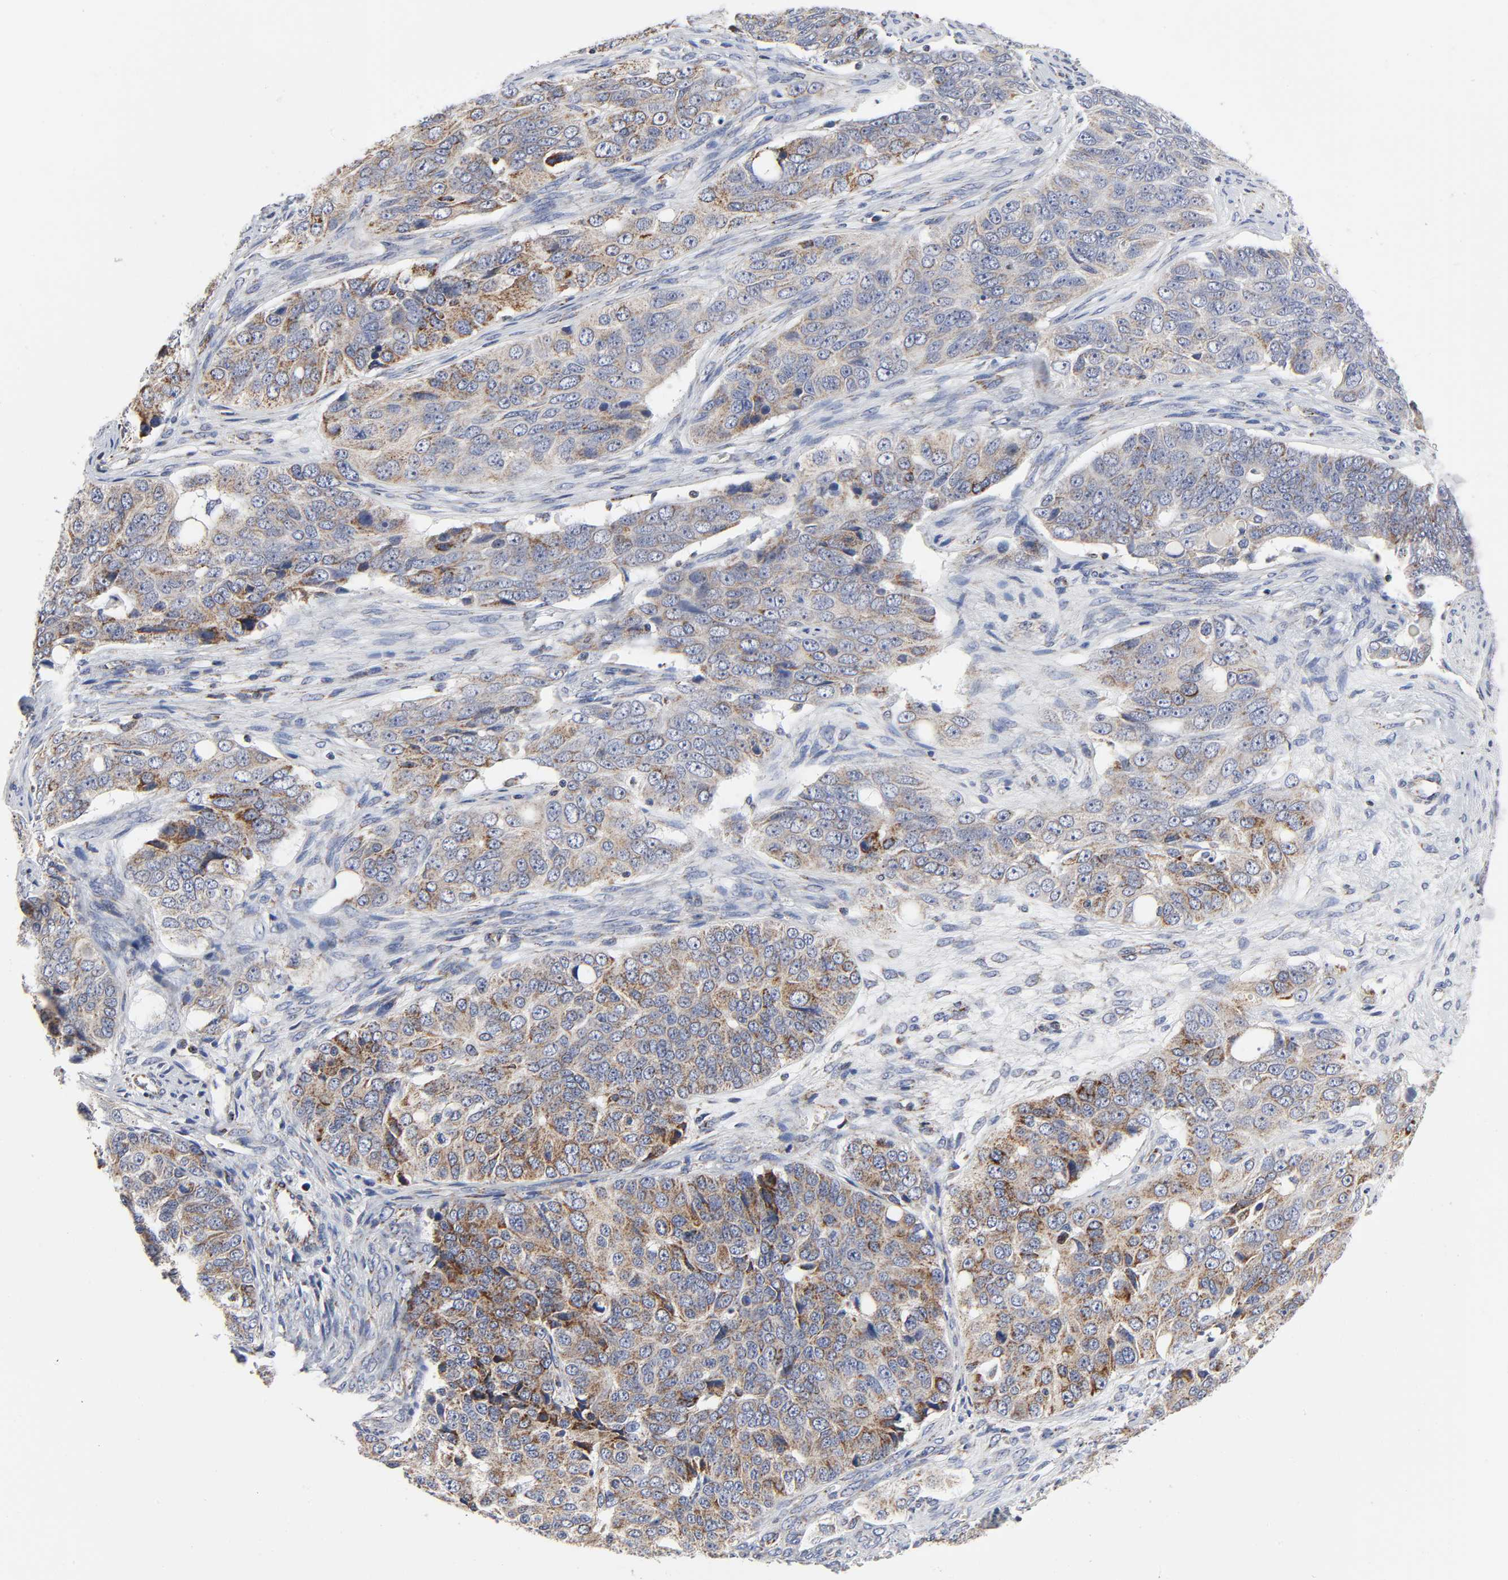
{"staining": {"intensity": "moderate", "quantity": "25%-75%", "location": "cytoplasmic/membranous"}, "tissue": "ovarian cancer", "cell_type": "Tumor cells", "image_type": "cancer", "snomed": [{"axis": "morphology", "description": "Carcinoma, endometroid"}, {"axis": "topography", "description": "Ovary"}], "caption": "Protein staining exhibits moderate cytoplasmic/membranous expression in approximately 25%-75% of tumor cells in endometroid carcinoma (ovarian). (IHC, brightfield microscopy, high magnification).", "gene": "AOPEP", "patient": {"sex": "female", "age": 51}}